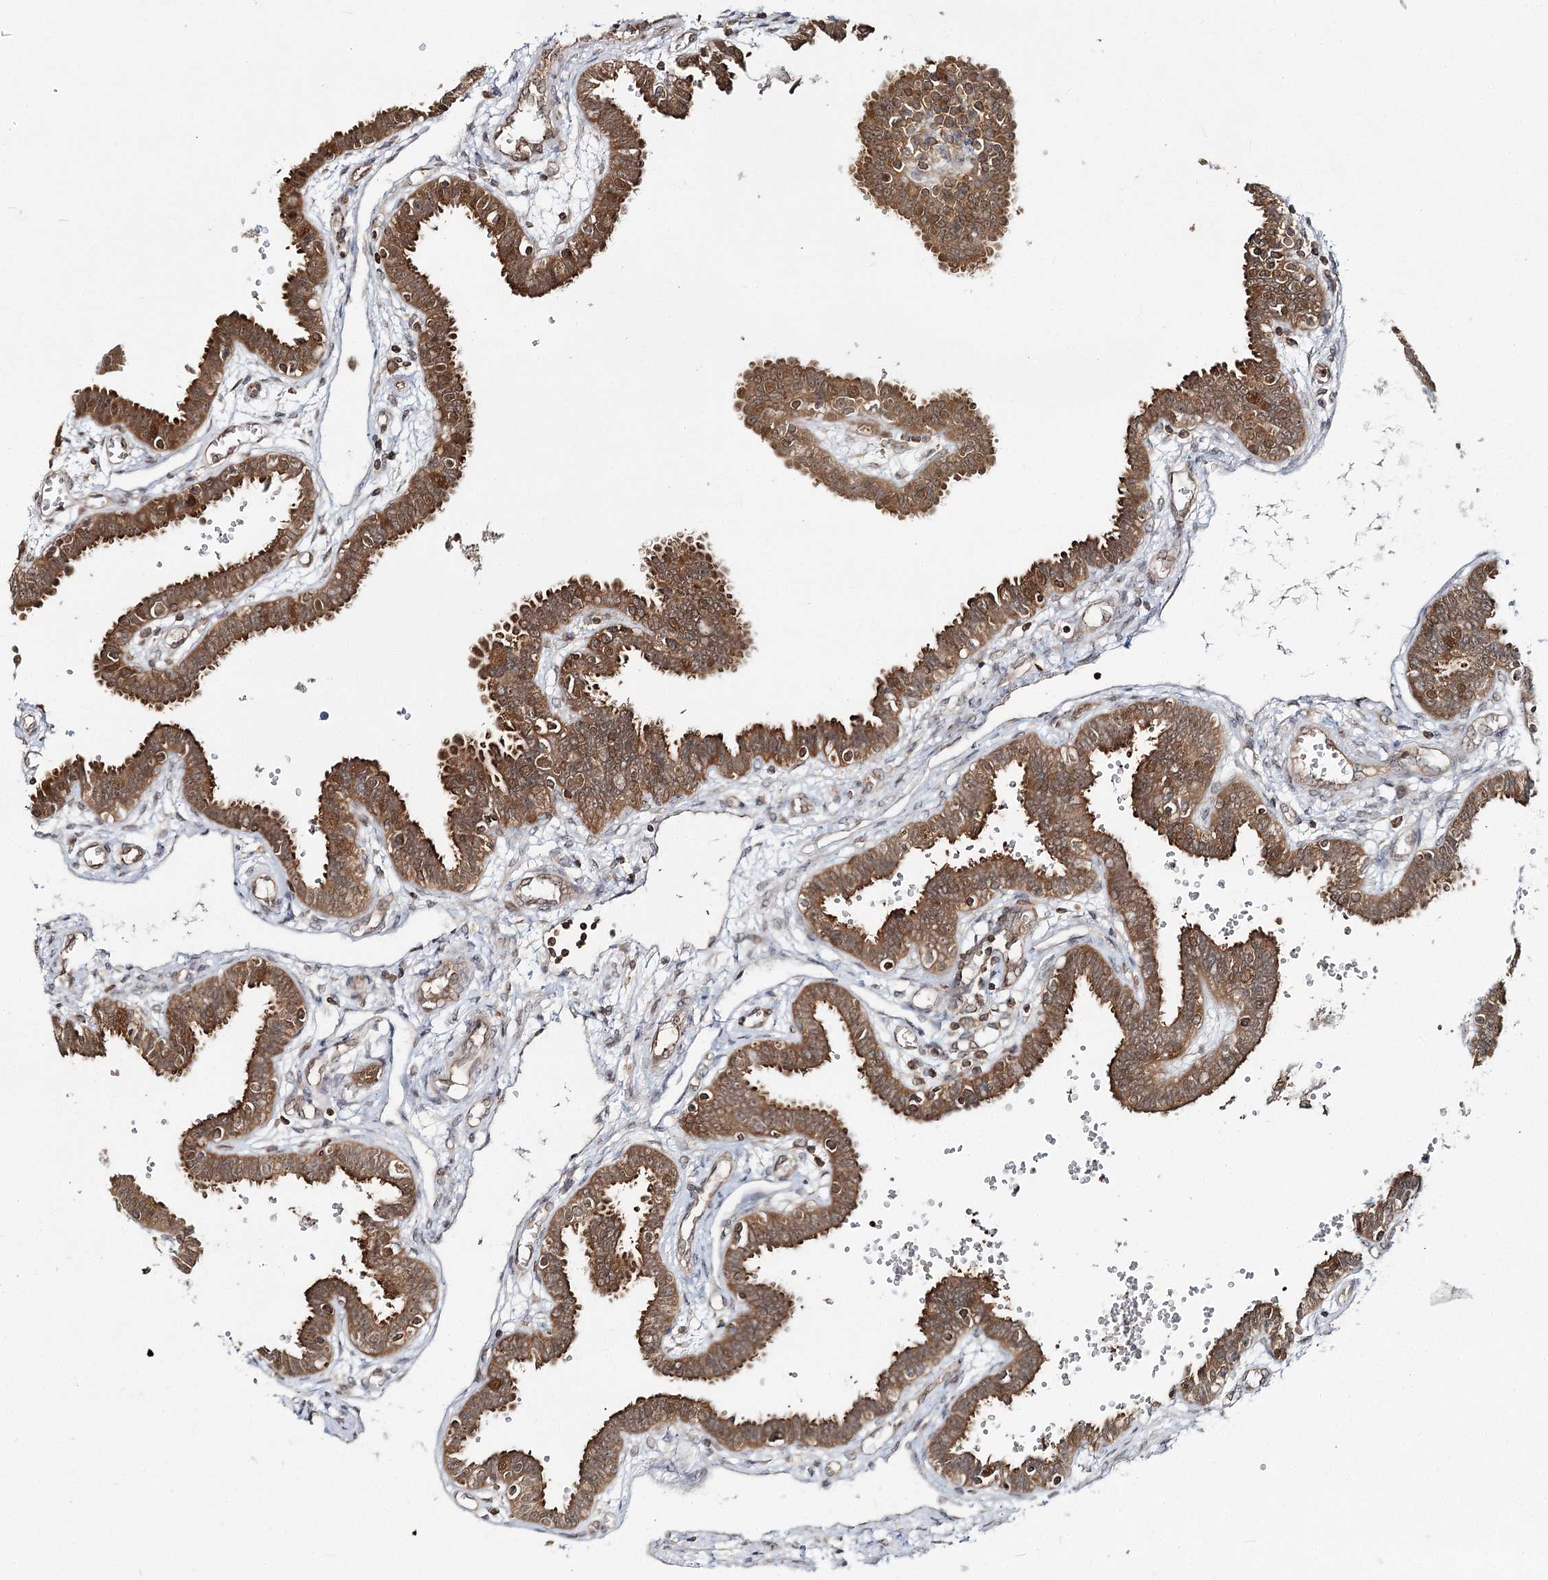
{"staining": {"intensity": "strong", "quantity": ">75%", "location": "cytoplasmic/membranous"}, "tissue": "fallopian tube", "cell_type": "Glandular cells", "image_type": "normal", "snomed": [{"axis": "morphology", "description": "Normal tissue, NOS"}, {"axis": "topography", "description": "Fallopian tube"}], "caption": "A micrograph of human fallopian tube stained for a protein demonstrates strong cytoplasmic/membranous brown staining in glandular cells. Nuclei are stained in blue.", "gene": "FAM120B", "patient": {"sex": "female", "age": 32}}